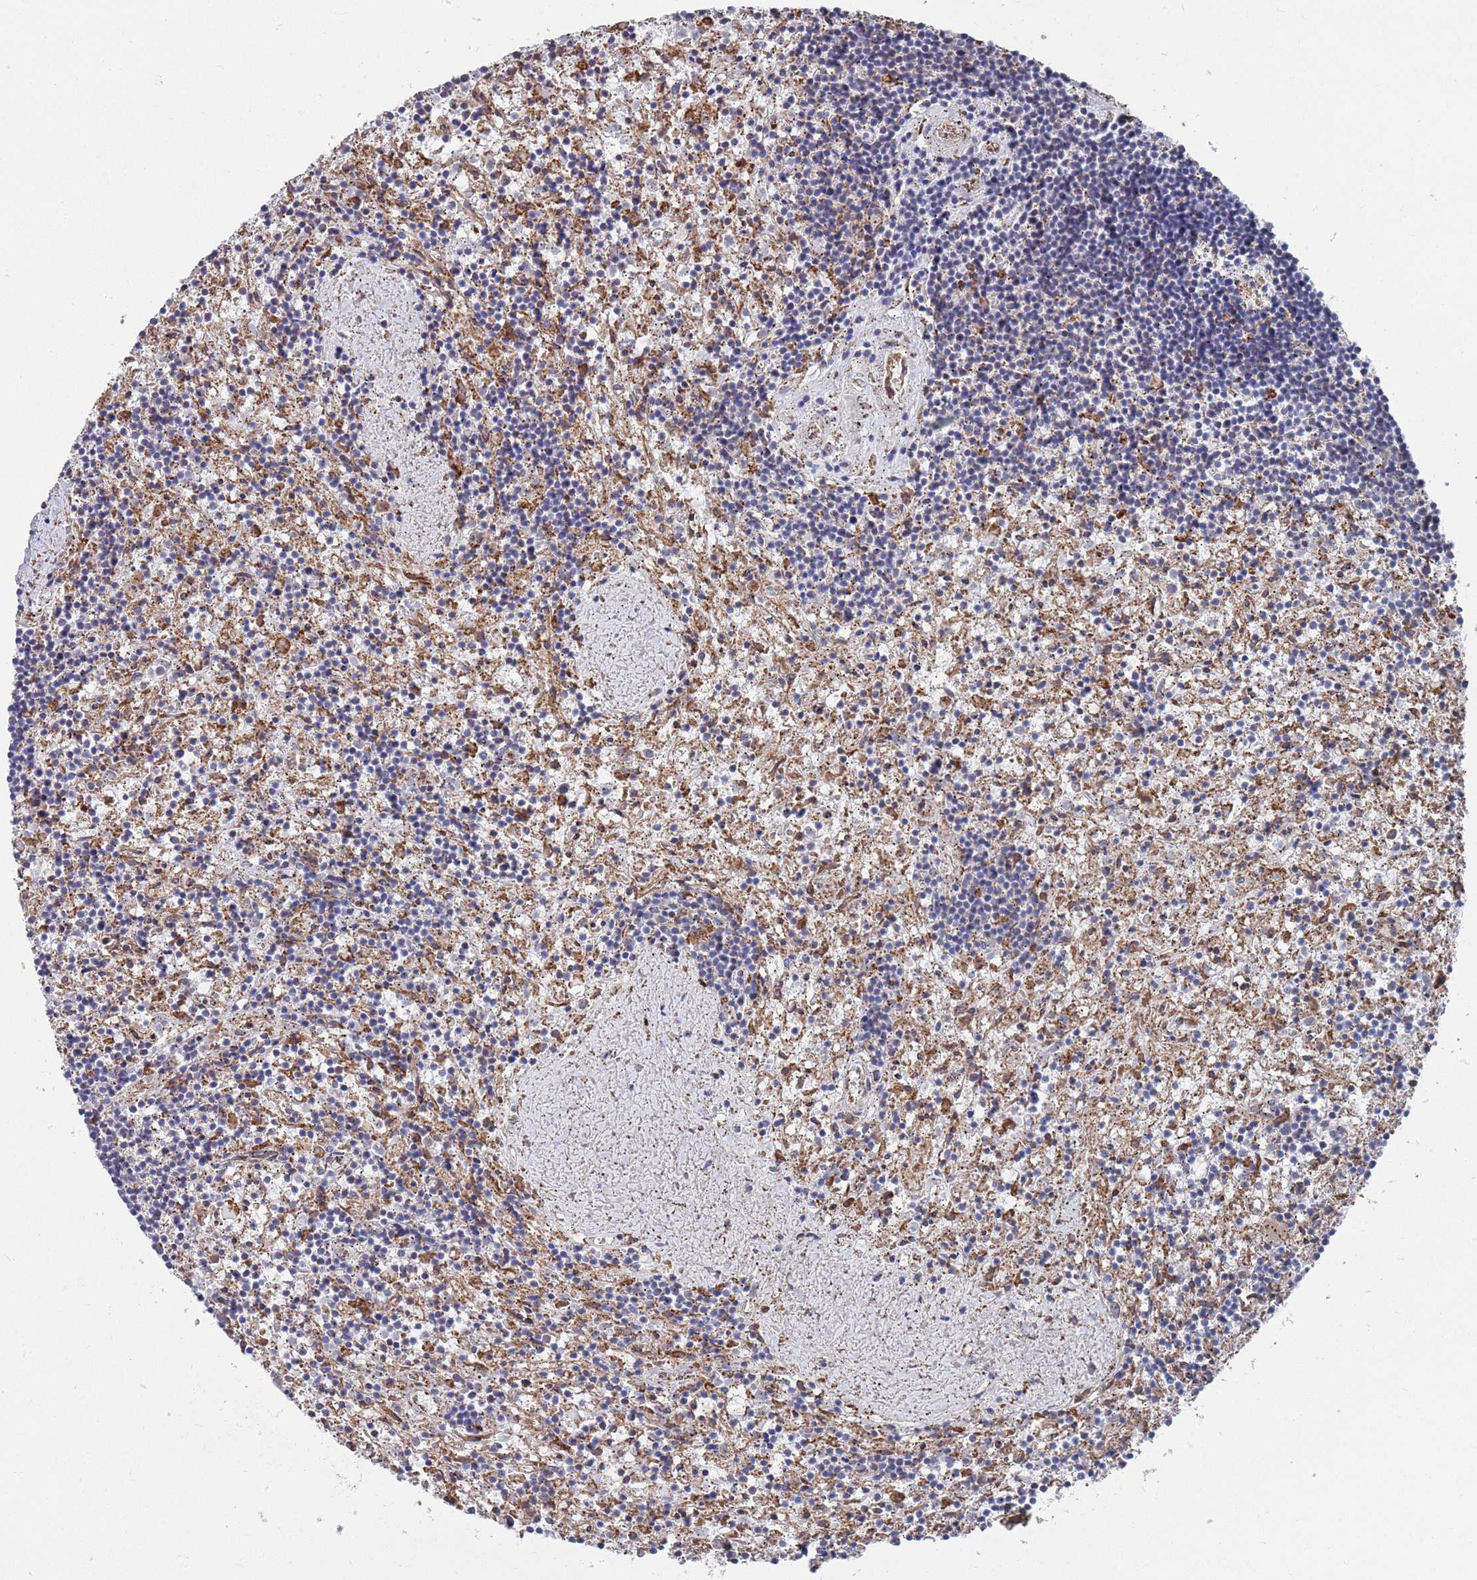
{"staining": {"intensity": "negative", "quantity": "none", "location": "none"}, "tissue": "lymphoma", "cell_type": "Tumor cells", "image_type": "cancer", "snomed": [{"axis": "morphology", "description": "Malignant lymphoma, non-Hodgkin's type, Low grade"}, {"axis": "topography", "description": "Spleen"}], "caption": "A histopathology image of human lymphoma is negative for staining in tumor cells. The staining was performed using DAB to visualize the protein expression in brown, while the nuclei were stained in blue with hematoxylin (Magnification: 20x).", "gene": "GID8", "patient": {"sex": "male", "age": 76}}